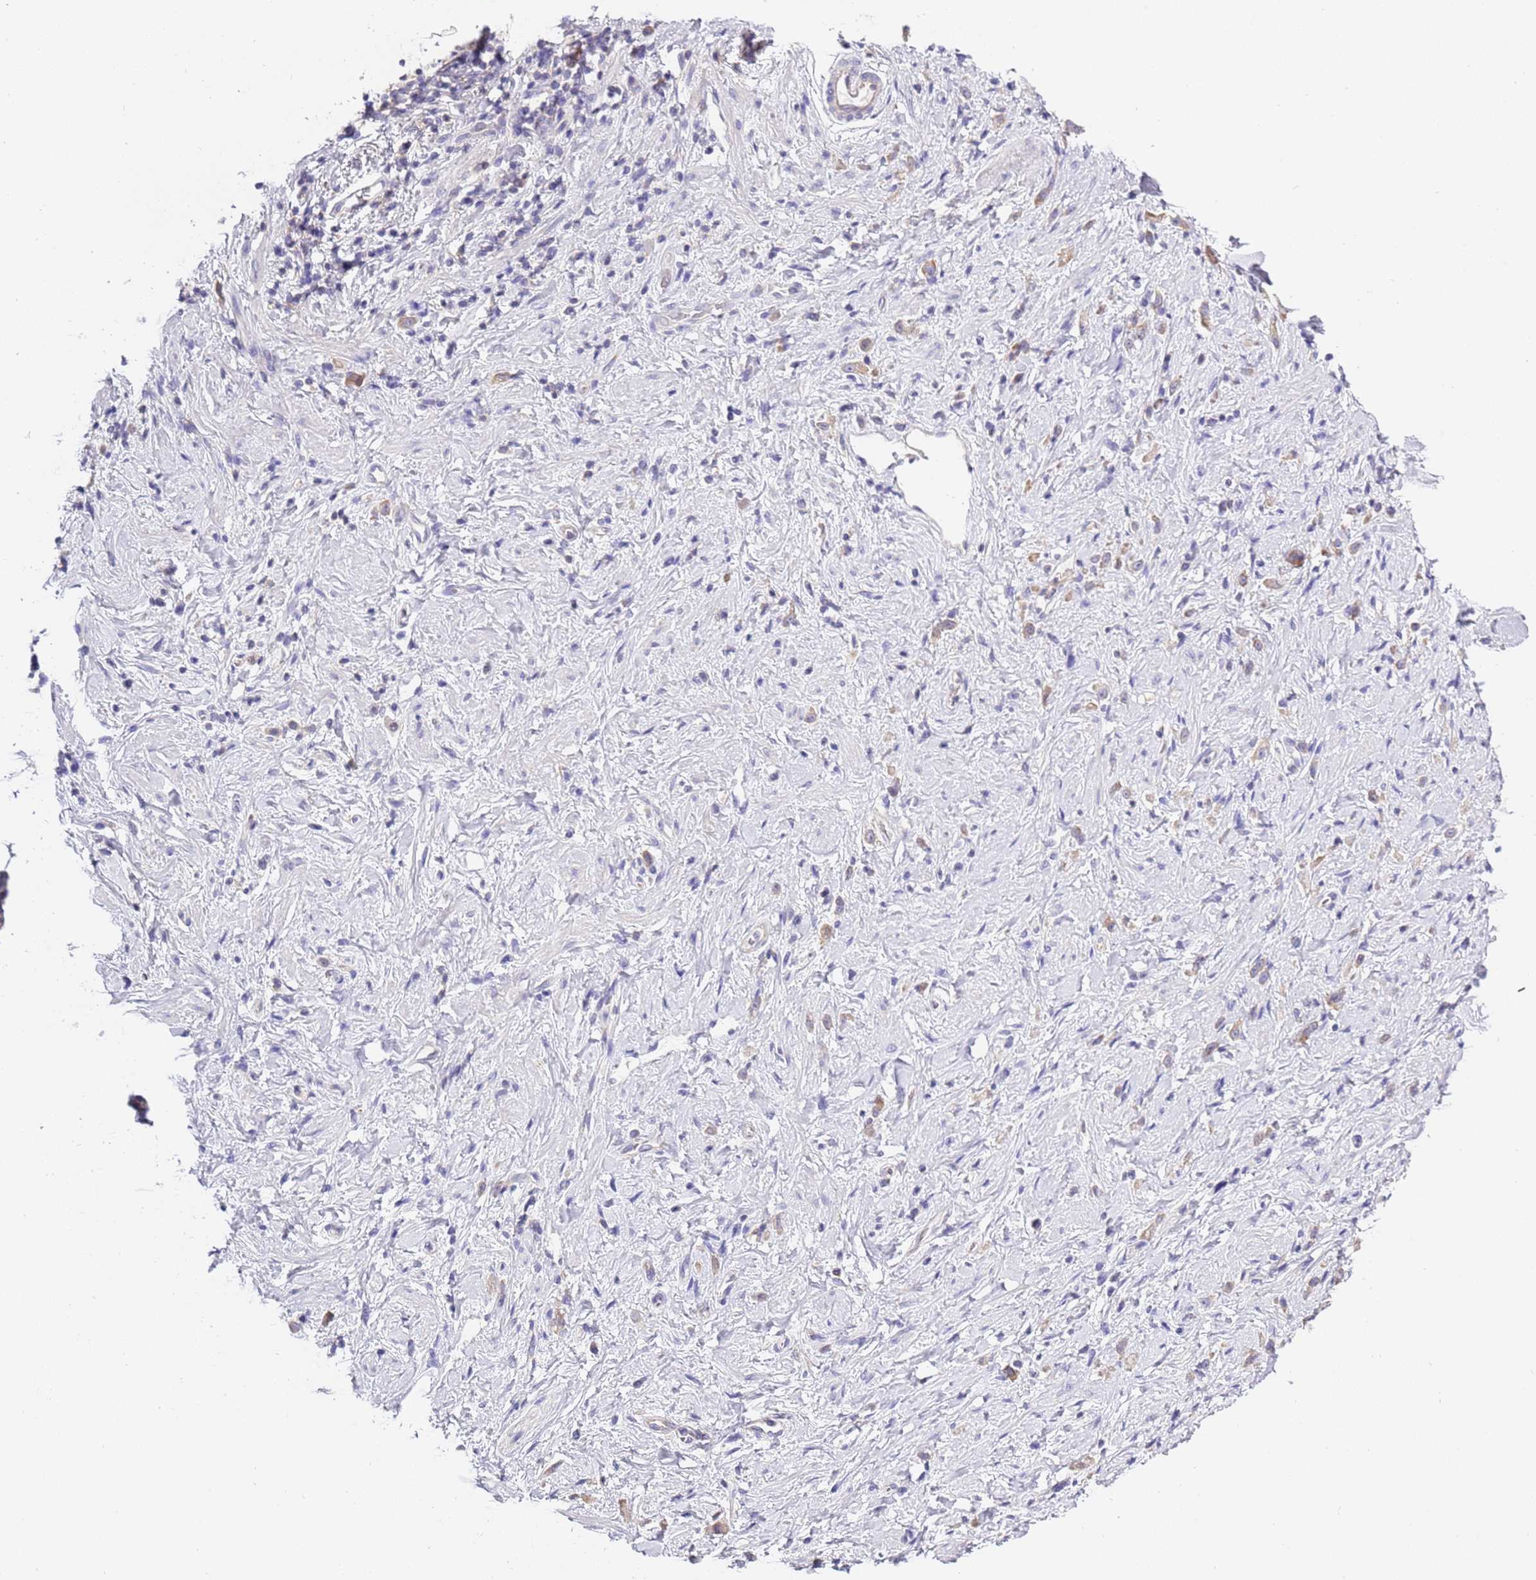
{"staining": {"intensity": "weak", "quantity": "25%-75%", "location": "cytoplasmic/membranous"}, "tissue": "stomach cancer", "cell_type": "Tumor cells", "image_type": "cancer", "snomed": [{"axis": "morphology", "description": "Adenocarcinoma, NOS"}, {"axis": "topography", "description": "Stomach"}], "caption": "Stomach cancer (adenocarcinoma) tissue demonstrates weak cytoplasmic/membranous expression in approximately 25%-75% of tumor cells, visualized by immunohistochemistry.", "gene": "STIP1", "patient": {"sex": "female", "age": 60}}